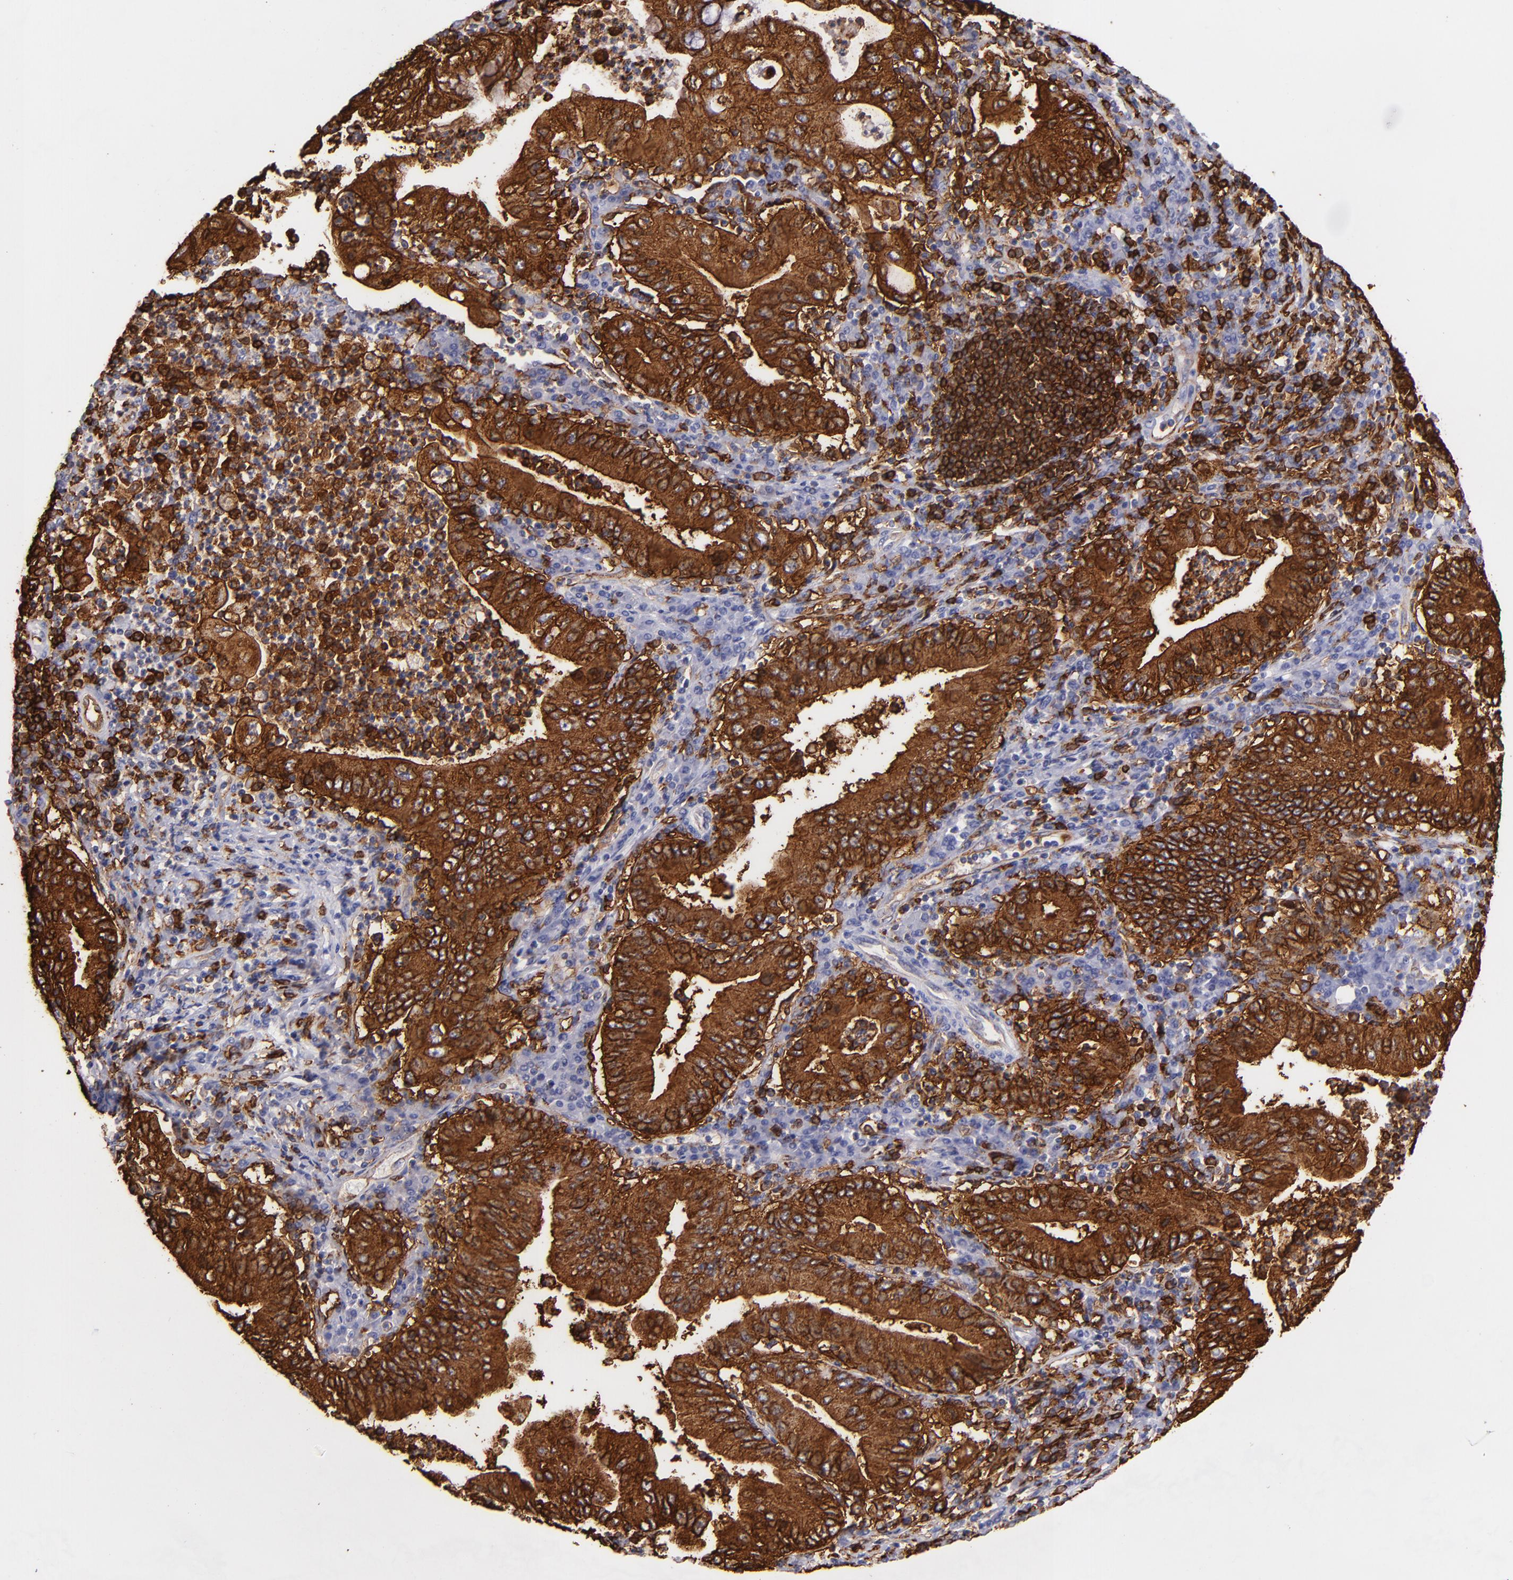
{"staining": {"intensity": "strong", "quantity": ">75%", "location": "cytoplasmic/membranous"}, "tissue": "stomach cancer", "cell_type": "Tumor cells", "image_type": "cancer", "snomed": [{"axis": "morphology", "description": "Normal tissue, NOS"}, {"axis": "morphology", "description": "Adenocarcinoma, NOS"}, {"axis": "topography", "description": "Esophagus"}, {"axis": "topography", "description": "Stomach, upper"}, {"axis": "topography", "description": "Peripheral nerve tissue"}], "caption": "Immunohistochemical staining of human stomach cancer (adenocarcinoma) demonstrates strong cytoplasmic/membranous protein positivity in approximately >75% of tumor cells.", "gene": "HLA-DRA", "patient": {"sex": "male", "age": 62}}